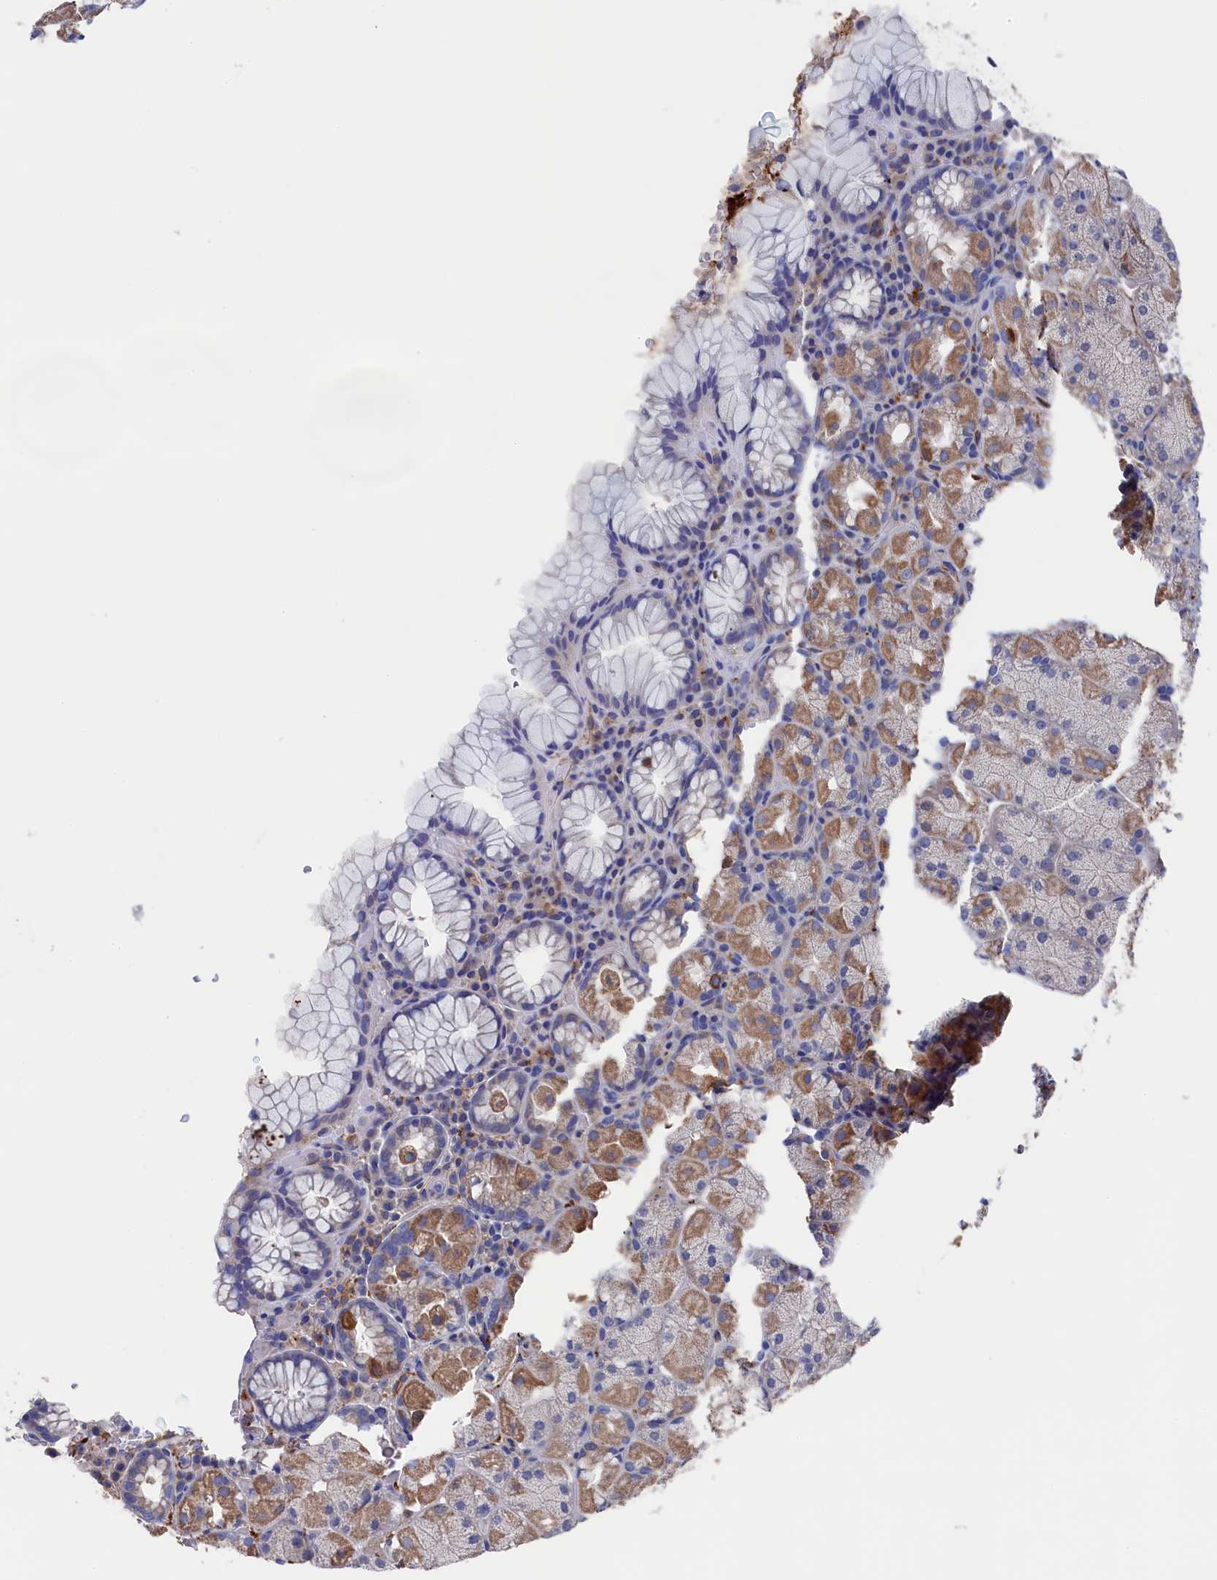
{"staining": {"intensity": "moderate", "quantity": "25%-75%", "location": "cytoplasmic/membranous"}, "tissue": "stomach", "cell_type": "Glandular cells", "image_type": "normal", "snomed": [{"axis": "morphology", "description": "Normal tissue, NOS"}, {"axis": "topography", "description": "Stomach, upper"}, {"axis": "topography", "description": "Stomach, lower"}], "caption": "Benign stomach reveals moderate cytoplasmic/membranous staining in approximately 25%-75% of glandular cells The staining was performed using DAB (3,3'-diaminobenzidine) to visualize the protein expression in brown, while the nuclei were stained in blue with hematoxylin (Magnification: 20x)..", "gene": "C12orf73", "patient": {"sex": "male", "age": 80}}